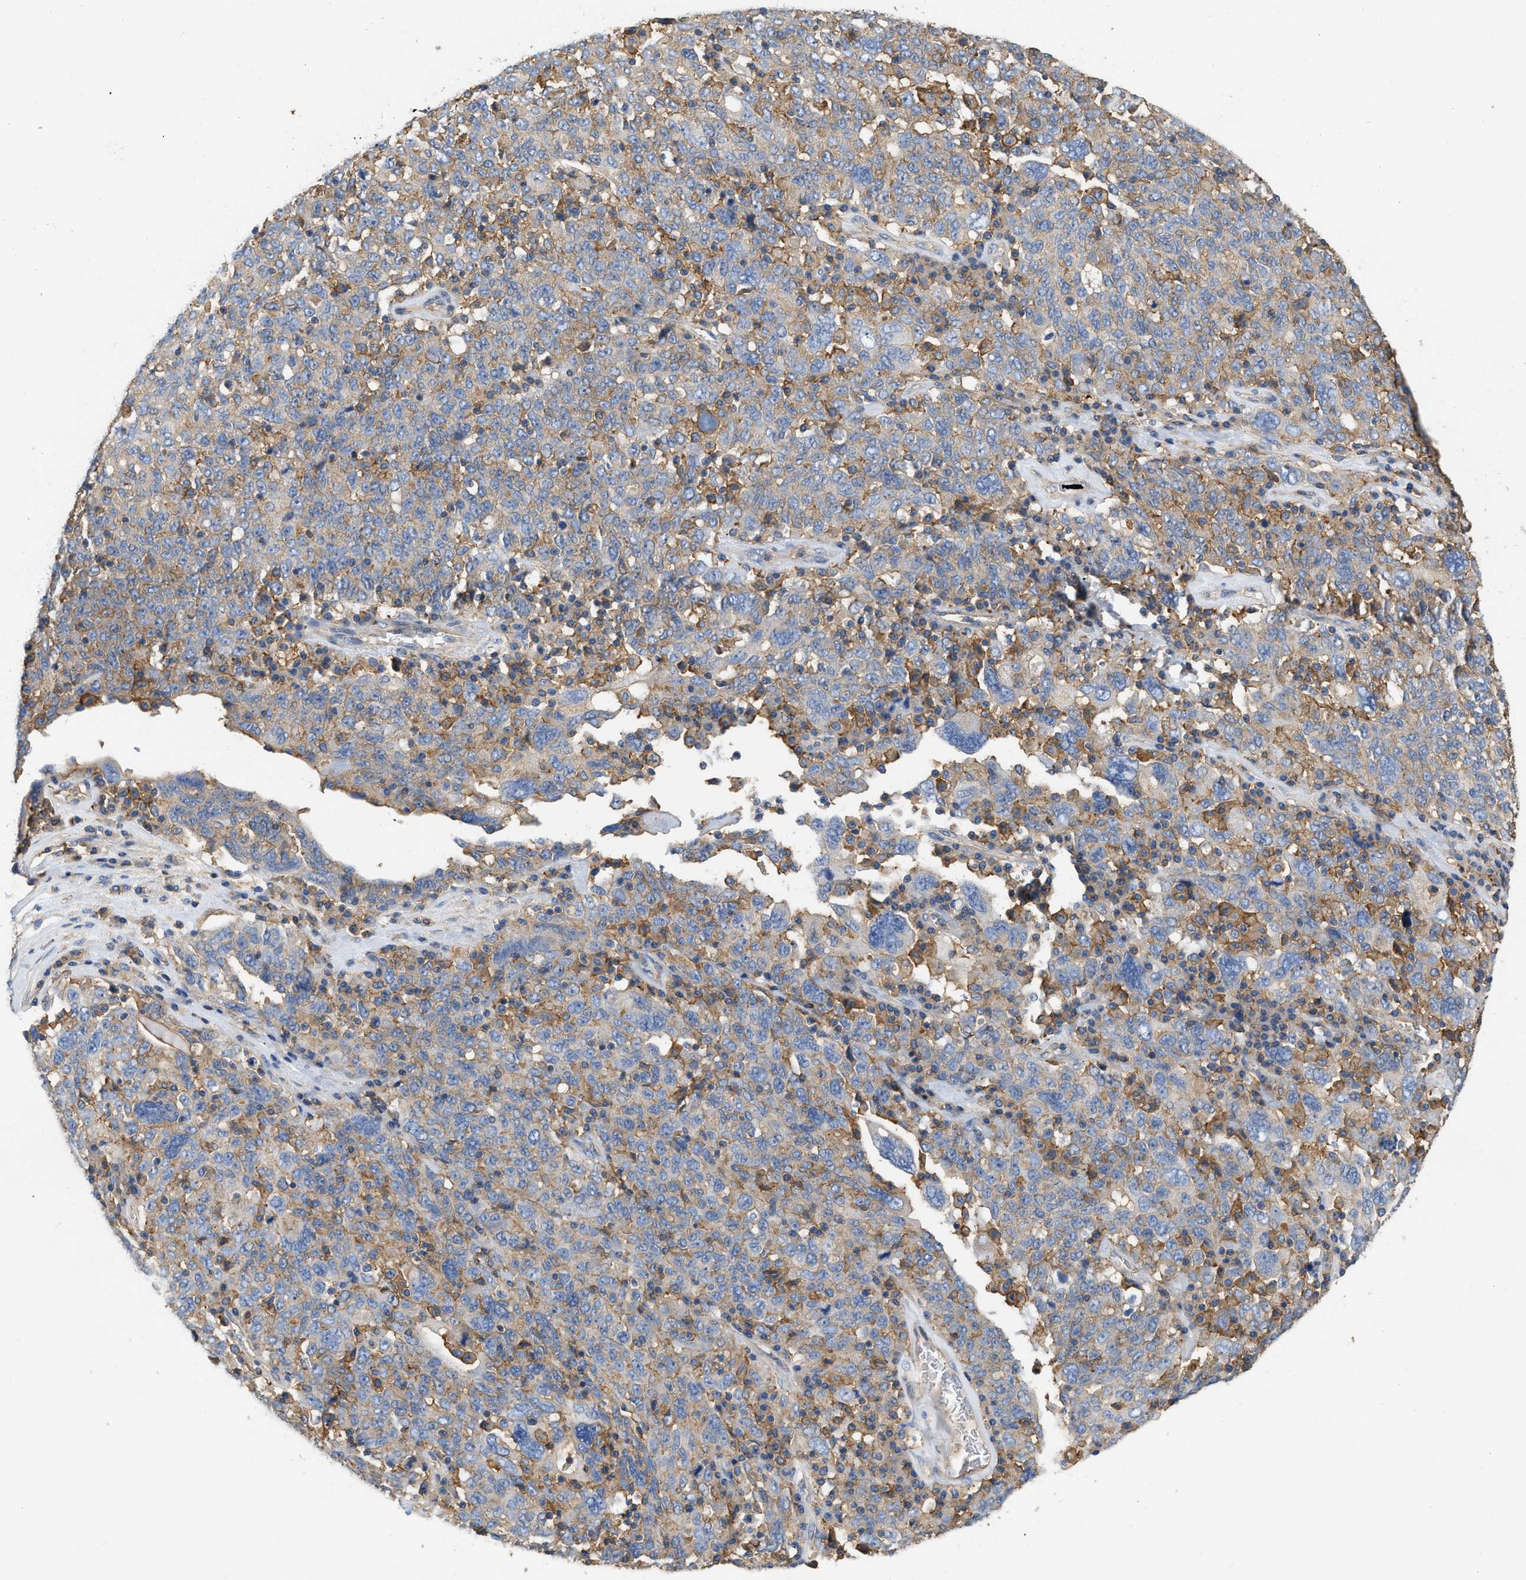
{"staining": {"intensity": "moderate", "quantity": "25%-75%", "location": "cytoplasmic/membranous"}, "tissue": "ovarian cancer", "cell_type": "Tumor cells", "image_type": "cancer", "snomed": [{"axis": "morphology", "description": "Carcinoma, endometroid"}, {"axis": "topography", "description": "Ovary"}], "caption": "Tumor cells display medium levels of moderate cytoplasmic/membranous expression in about 25%-75% of cells in human endometroid carcinoma (ovarian).", "gene": "GNB4", "patient": {"sex": "female", "age": 62}}